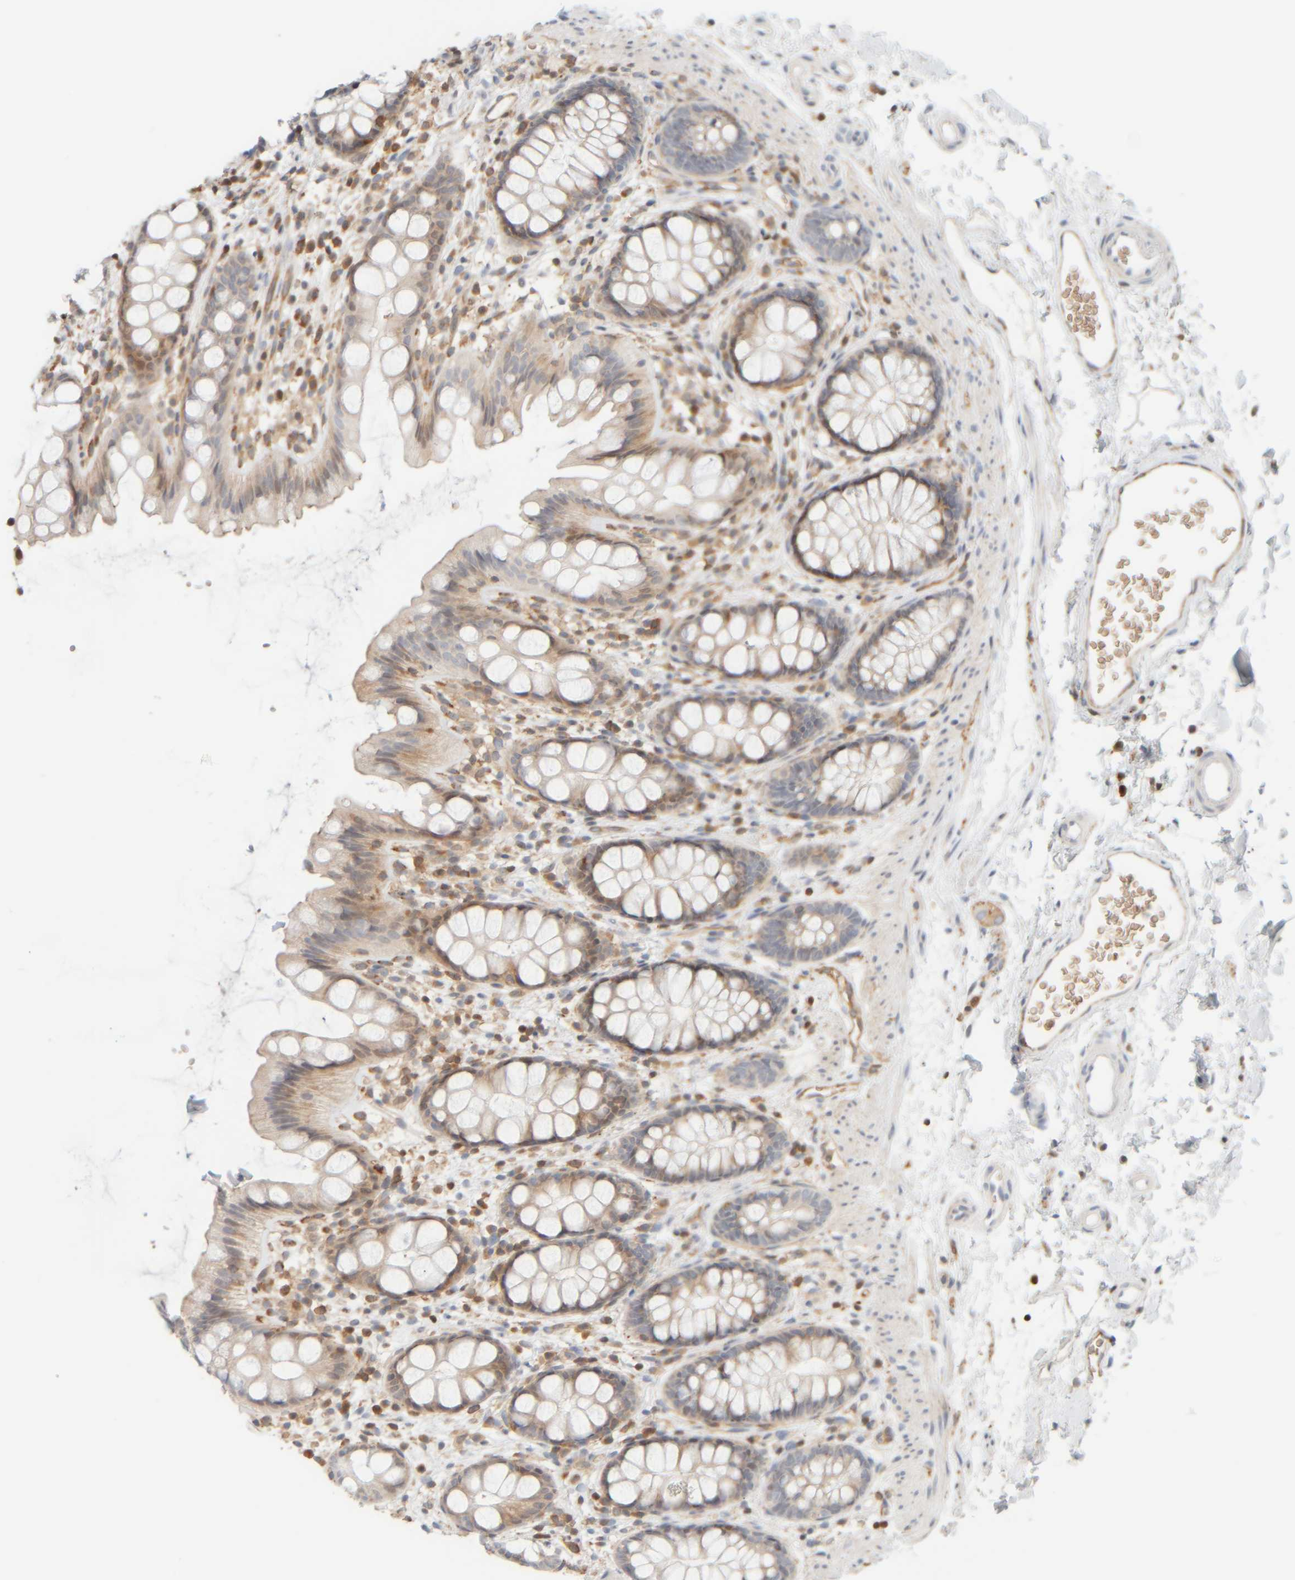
{"staining": {"intensity": "moderate", "quantity": "25%-75%", "location": "cytoplasmic/membranous"}, "tissue": "rectum", "cell_type": "Glandular cells", "image_type": "normal", "snomed": [{"axis": "morphology", "description": "Normal tissue, NOS"}, {"axis": "topography", "description": "Rectum"}], "caption": "A high-resolution histopathology image shows IHC staining of normal rectum, which reveals moderate cytoplasmic/membranous staining in approximately 25%-75% of glandular cells.", "gene": "AARSD1", "patient": {"sex": "female", "age": 65}}